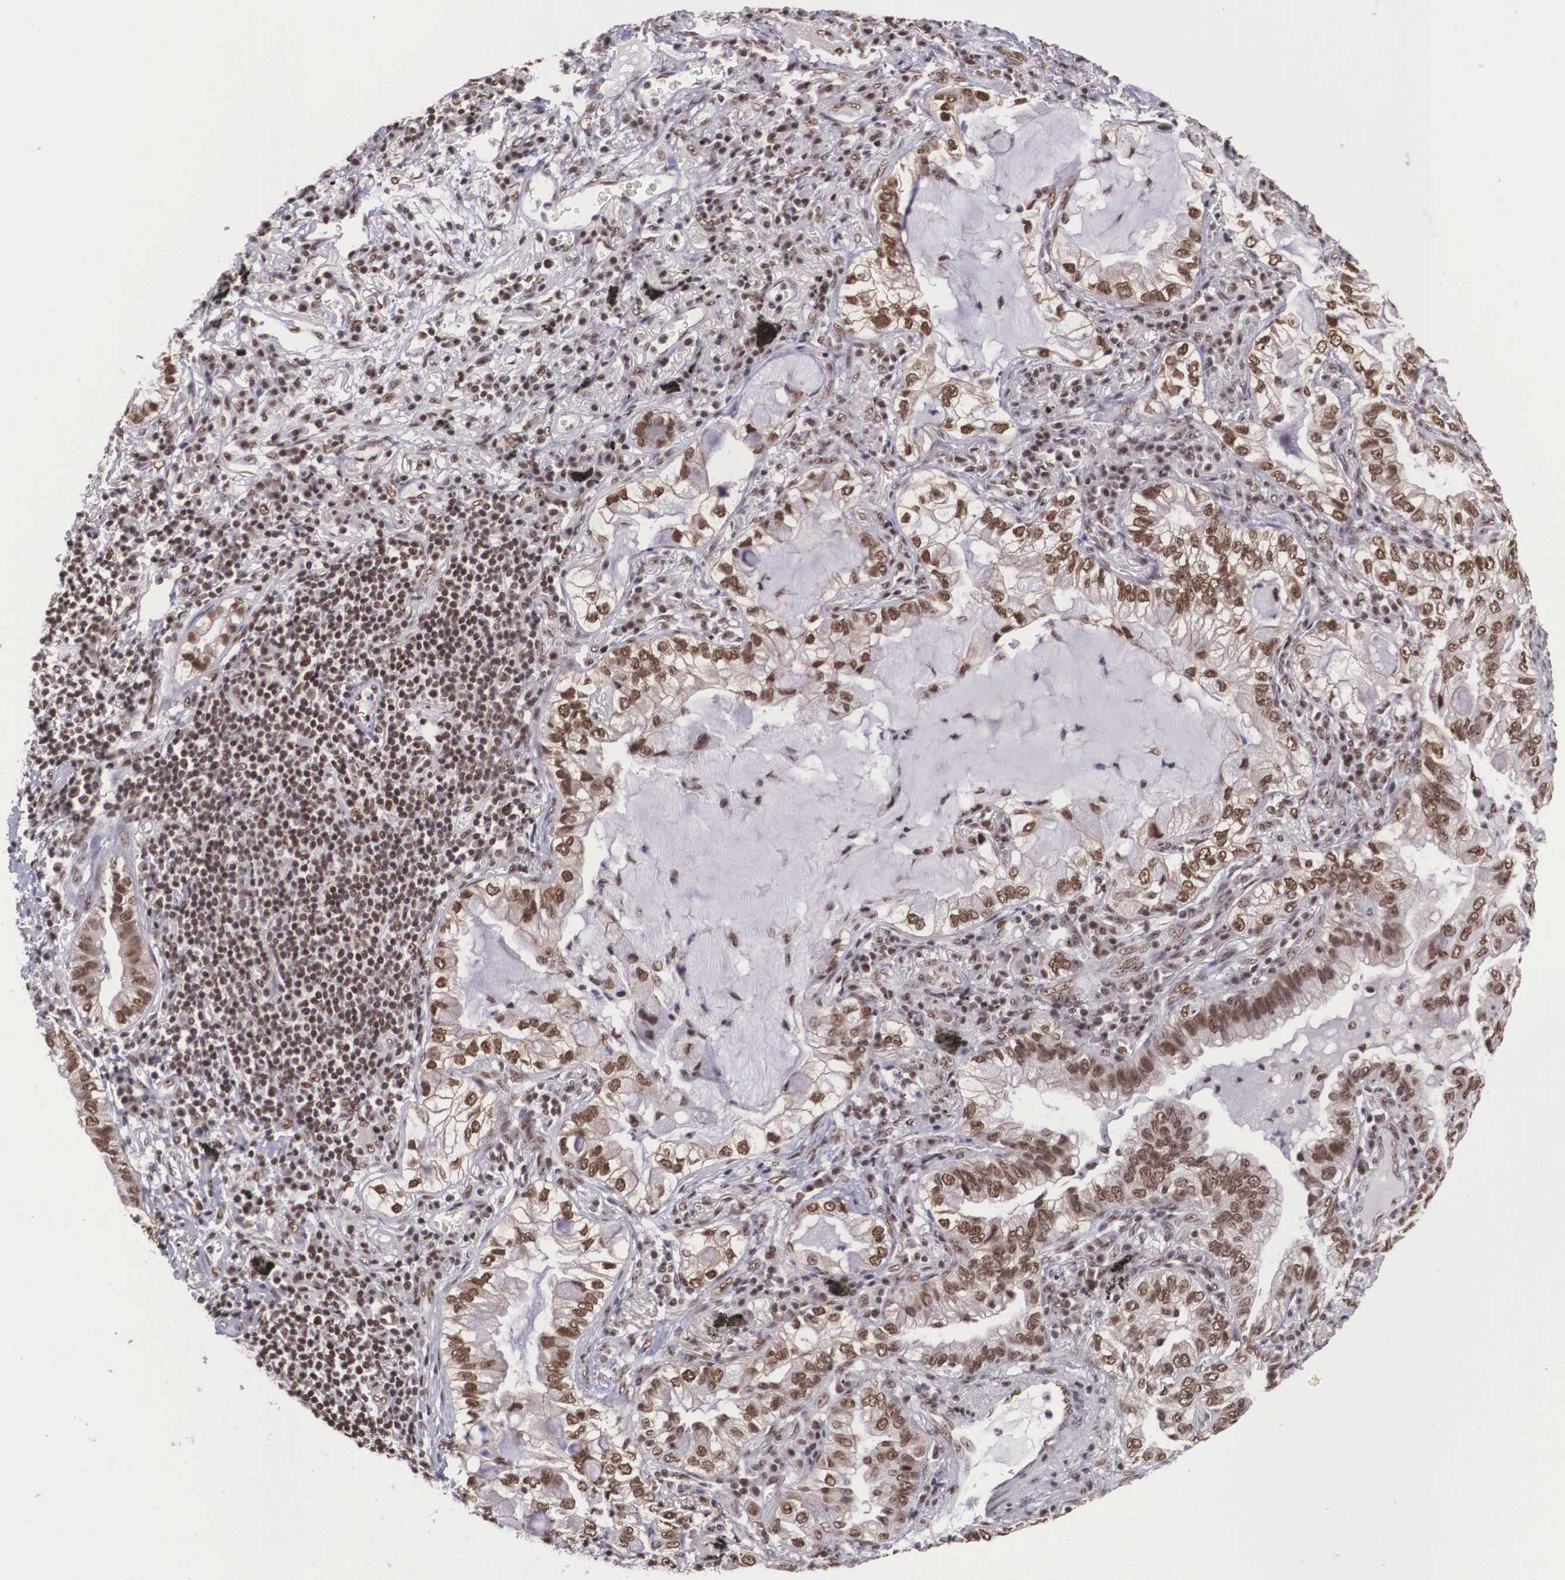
{"staining": {"intensity": "moderate", "quantity": ">75%", "location": "nuclear"}, "tissue": "lung cancer", "cell_type": "Tumor cells", "image_type": "cancer", "snomed": [{"axis": "morphology", "description": "Adenocarcinoma, NOS"}, {"axis": "topography", "description": "Lung"}], "caption": "Protein analysis of lung adenocarcinoma tissue displays moderate nuclear expression in about >75% of tumor cells. (Stains: DAB (3,3'-diaminobenzidine) in brown, nuclei in blue, Microscopy: brightfield microscopy at high magnification).", "gene": "POLR2F", "patient": {"sex": "female", "age": 50}}